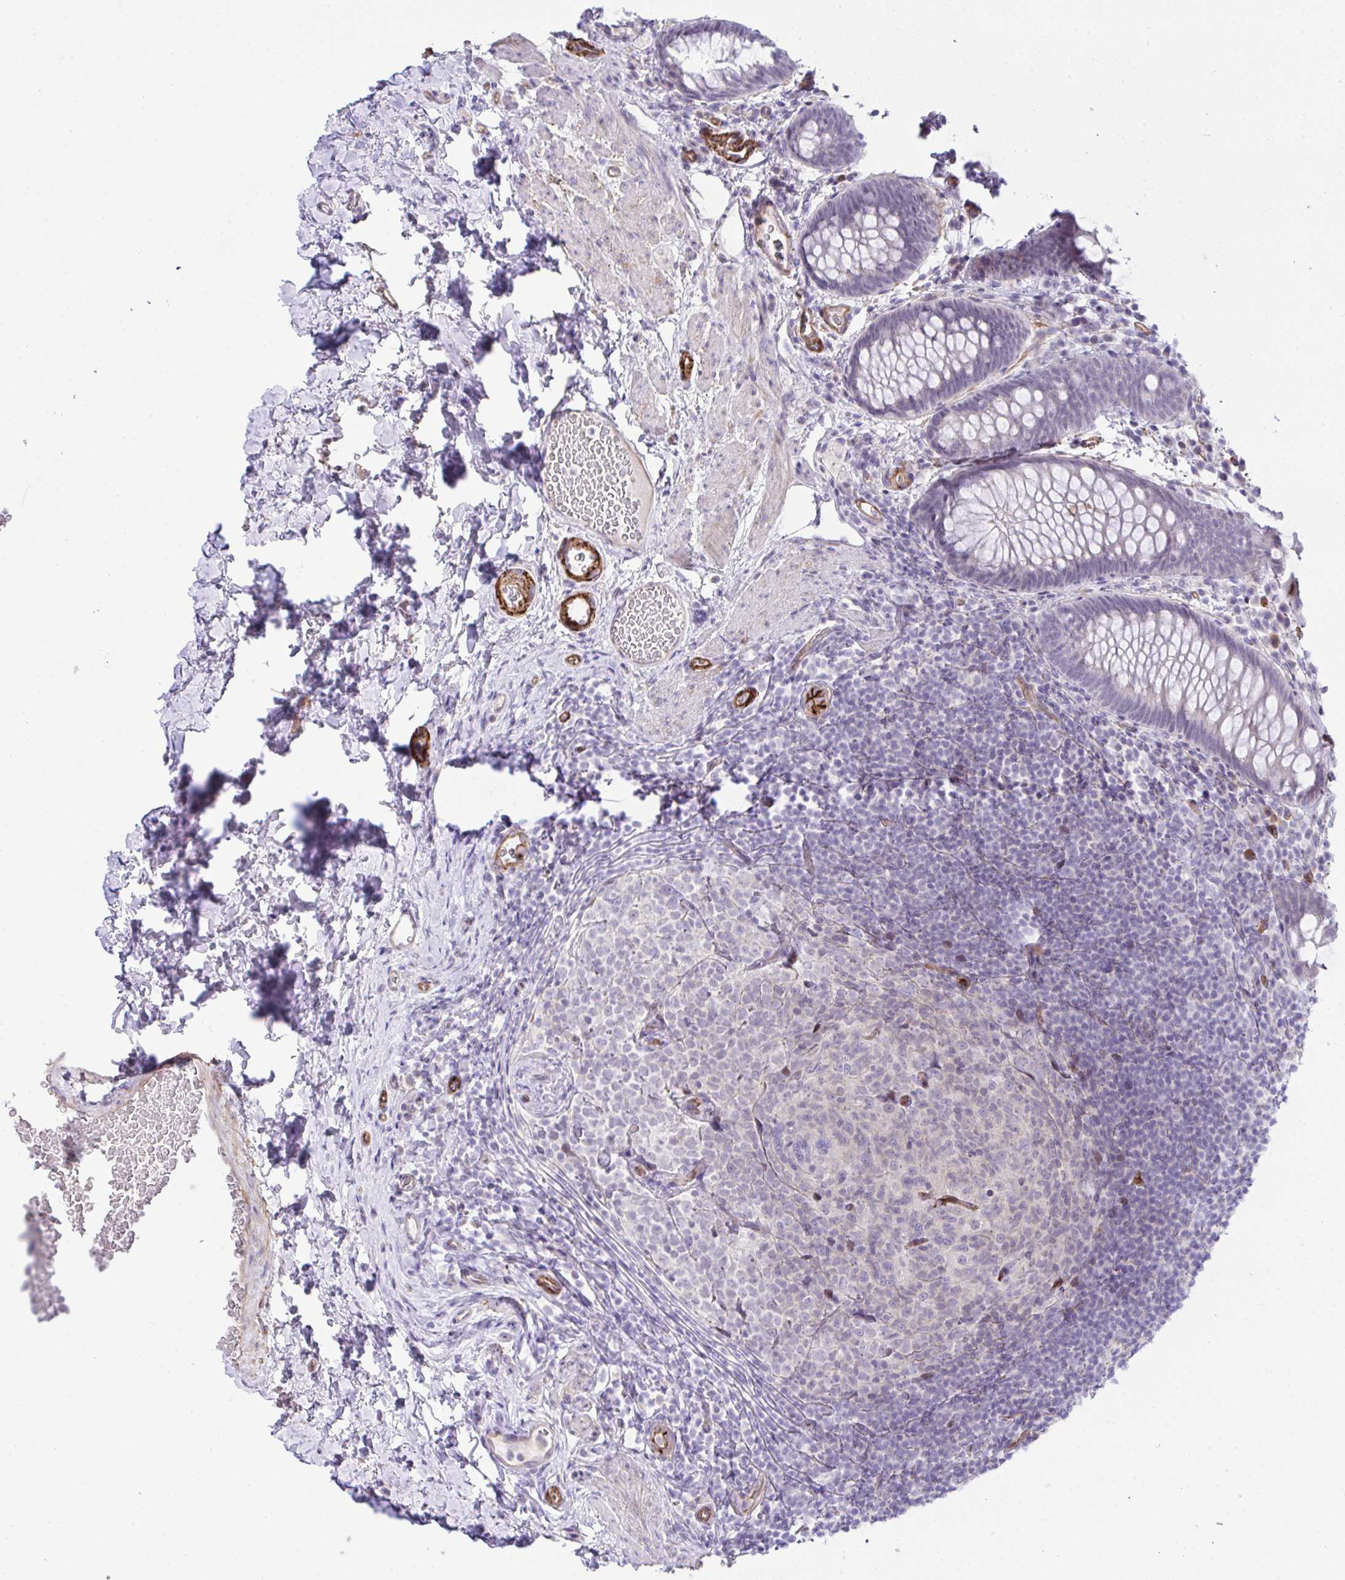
{"staining": {"intensity": "negative", "quantity": "none", "location": "none"}, "tissue": "rectum", "cell_type": "Glandular cells", "image_type": "normal", "snomed": [{"axis": "morphology", "description": "Normal tissue, NOS"}, {"axis": "topography", "description": "Rectum"}], "caption": "This is an immunohistochemistry (IHC) image of unremarkable human rectum. There is no expression in glandular cells.", "gene": "FBXO34", "patient": {"sex": "female", "age": 69}}